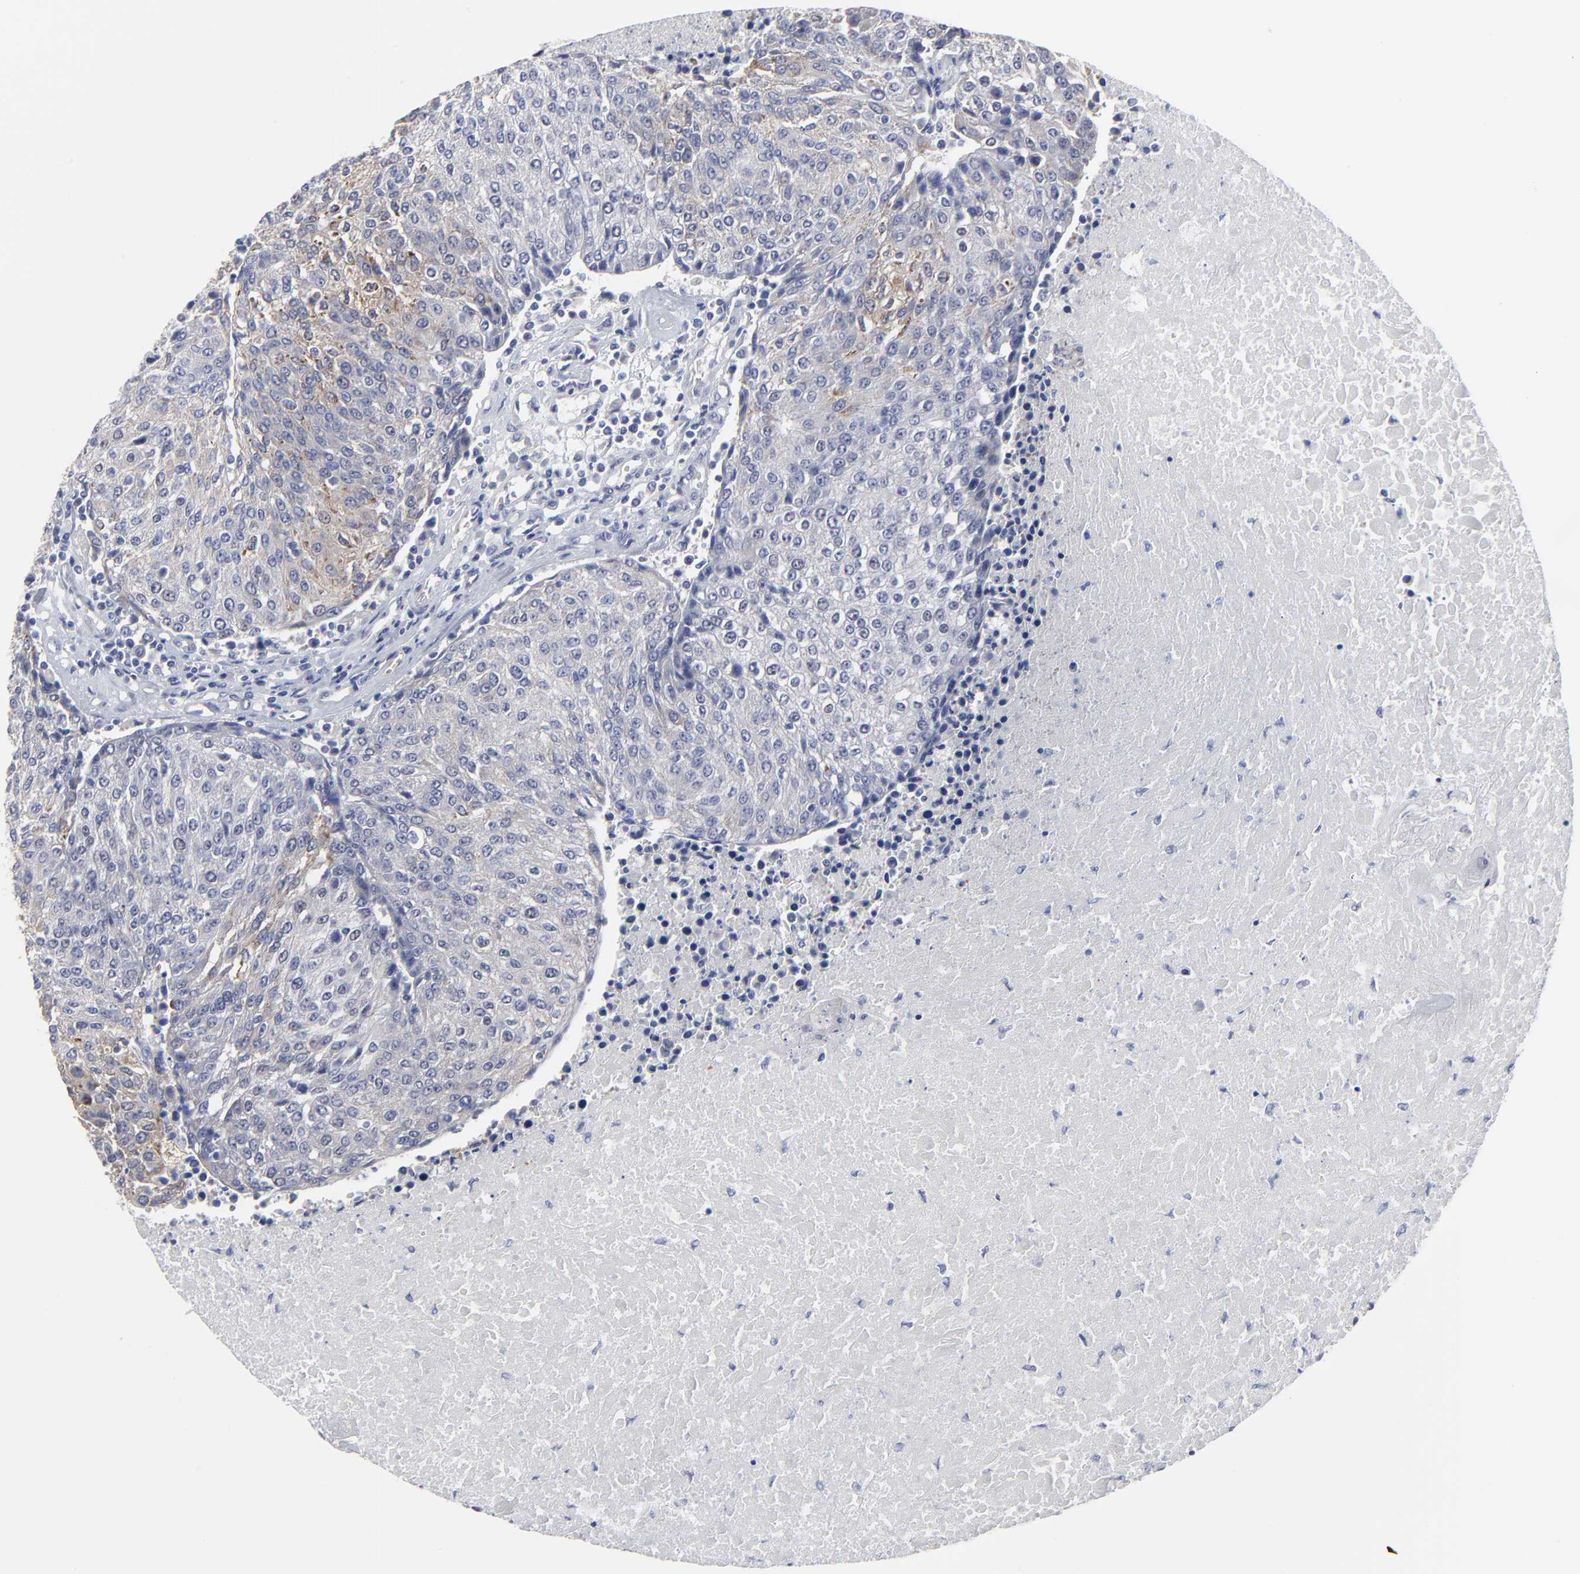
{"staining": {"intensity": "negative", "quantity": "none", "location": "none"}, "tissue": "urothelial cancer", "cell_type": "Tumor cells", "image_type": "cancer", "snomed": [{"axis": "morphology", "description": "Urothelial carcinoma, High grade"}, {"axis": "topography", "description": "Urinary bladder"}], "caption": "This histopathology image is of urothelial carcinoma (high-grade) stained with immunohistochemistry (IHC) to label a protein in brown with the nuclei are counter-stained blue. There is no expression in tumor cells.", "gene": "MAGEA10", "patient": {"sex": "female", "age": 85}}